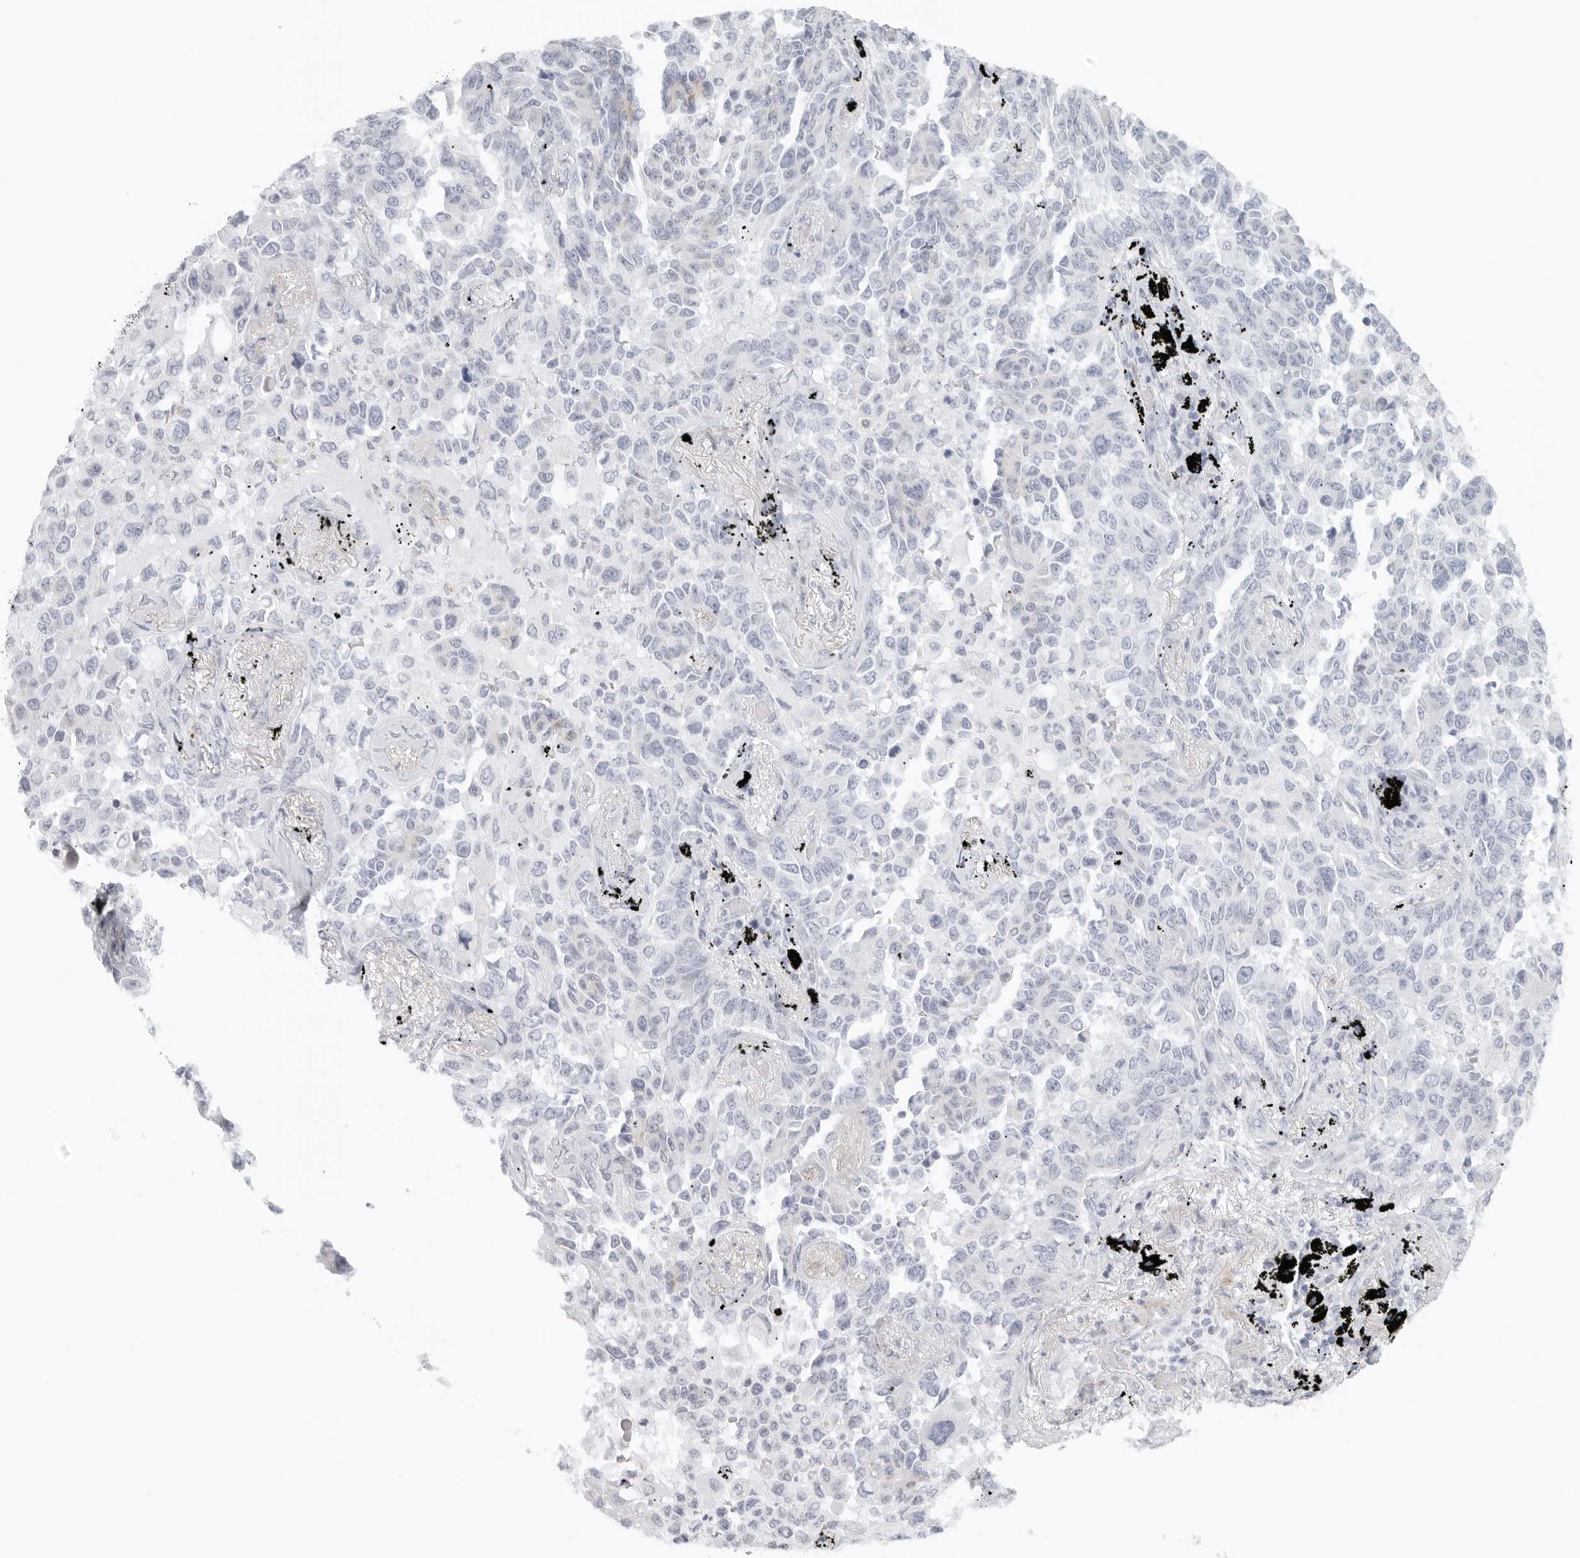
{"staining": {"intensity": "negative", "quantity": "none", "location": "none"}, "tissue": "lung cancer", "cell_type": "Tumor cells", "image_type": "cancer", "snomed": [{"axis": "morphology", "description": "Adenocarcinoma, NOS"}, {"axis": "topography", "description": "Lung"}], "caption": "High power microscopy image of an IHC histopathology image of adenocarcinoma (lung), revealing no significant positivity in tumor cells.", "gene": "RPS6KC1", "patient": {"sex": "female", "age": 67}}